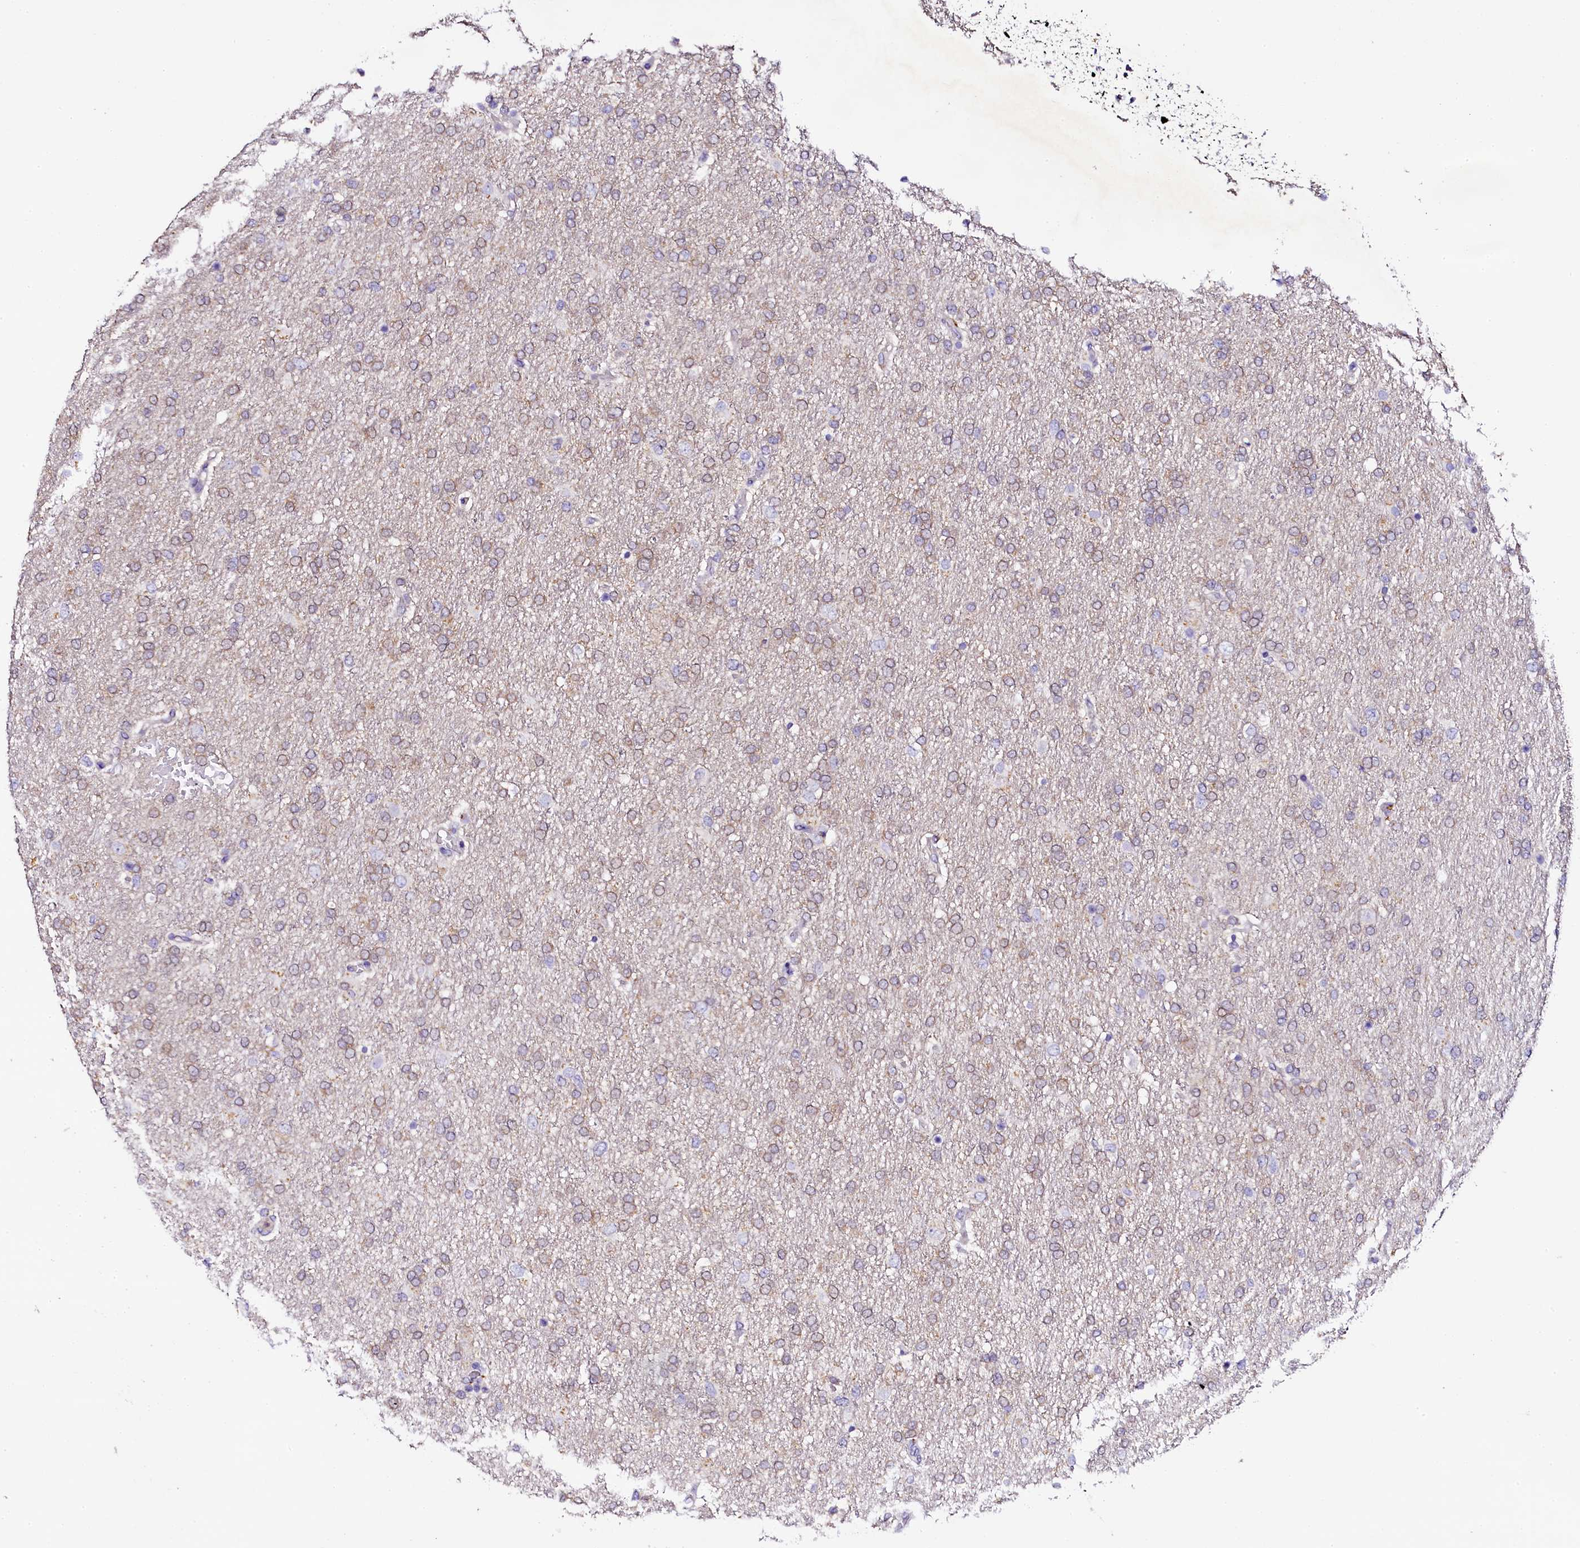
{"staining": {"intensity": "negative", "quantity": "none", "location": "none"}, "tissue": "glioma", "cell_type": "Tumor cells", "image_type": "cancer", "snomed": [{"axis": "morphology", "description": "Glioma, malignant, High grade"}, {"axis": "topography", "description": "Brain"}], "caption": "A histopathology image of glioma stained for a protein reveals no brown staining in tumor cells.", "gene": "NAA16", "patient": {"sex": "male", "age": 72}}